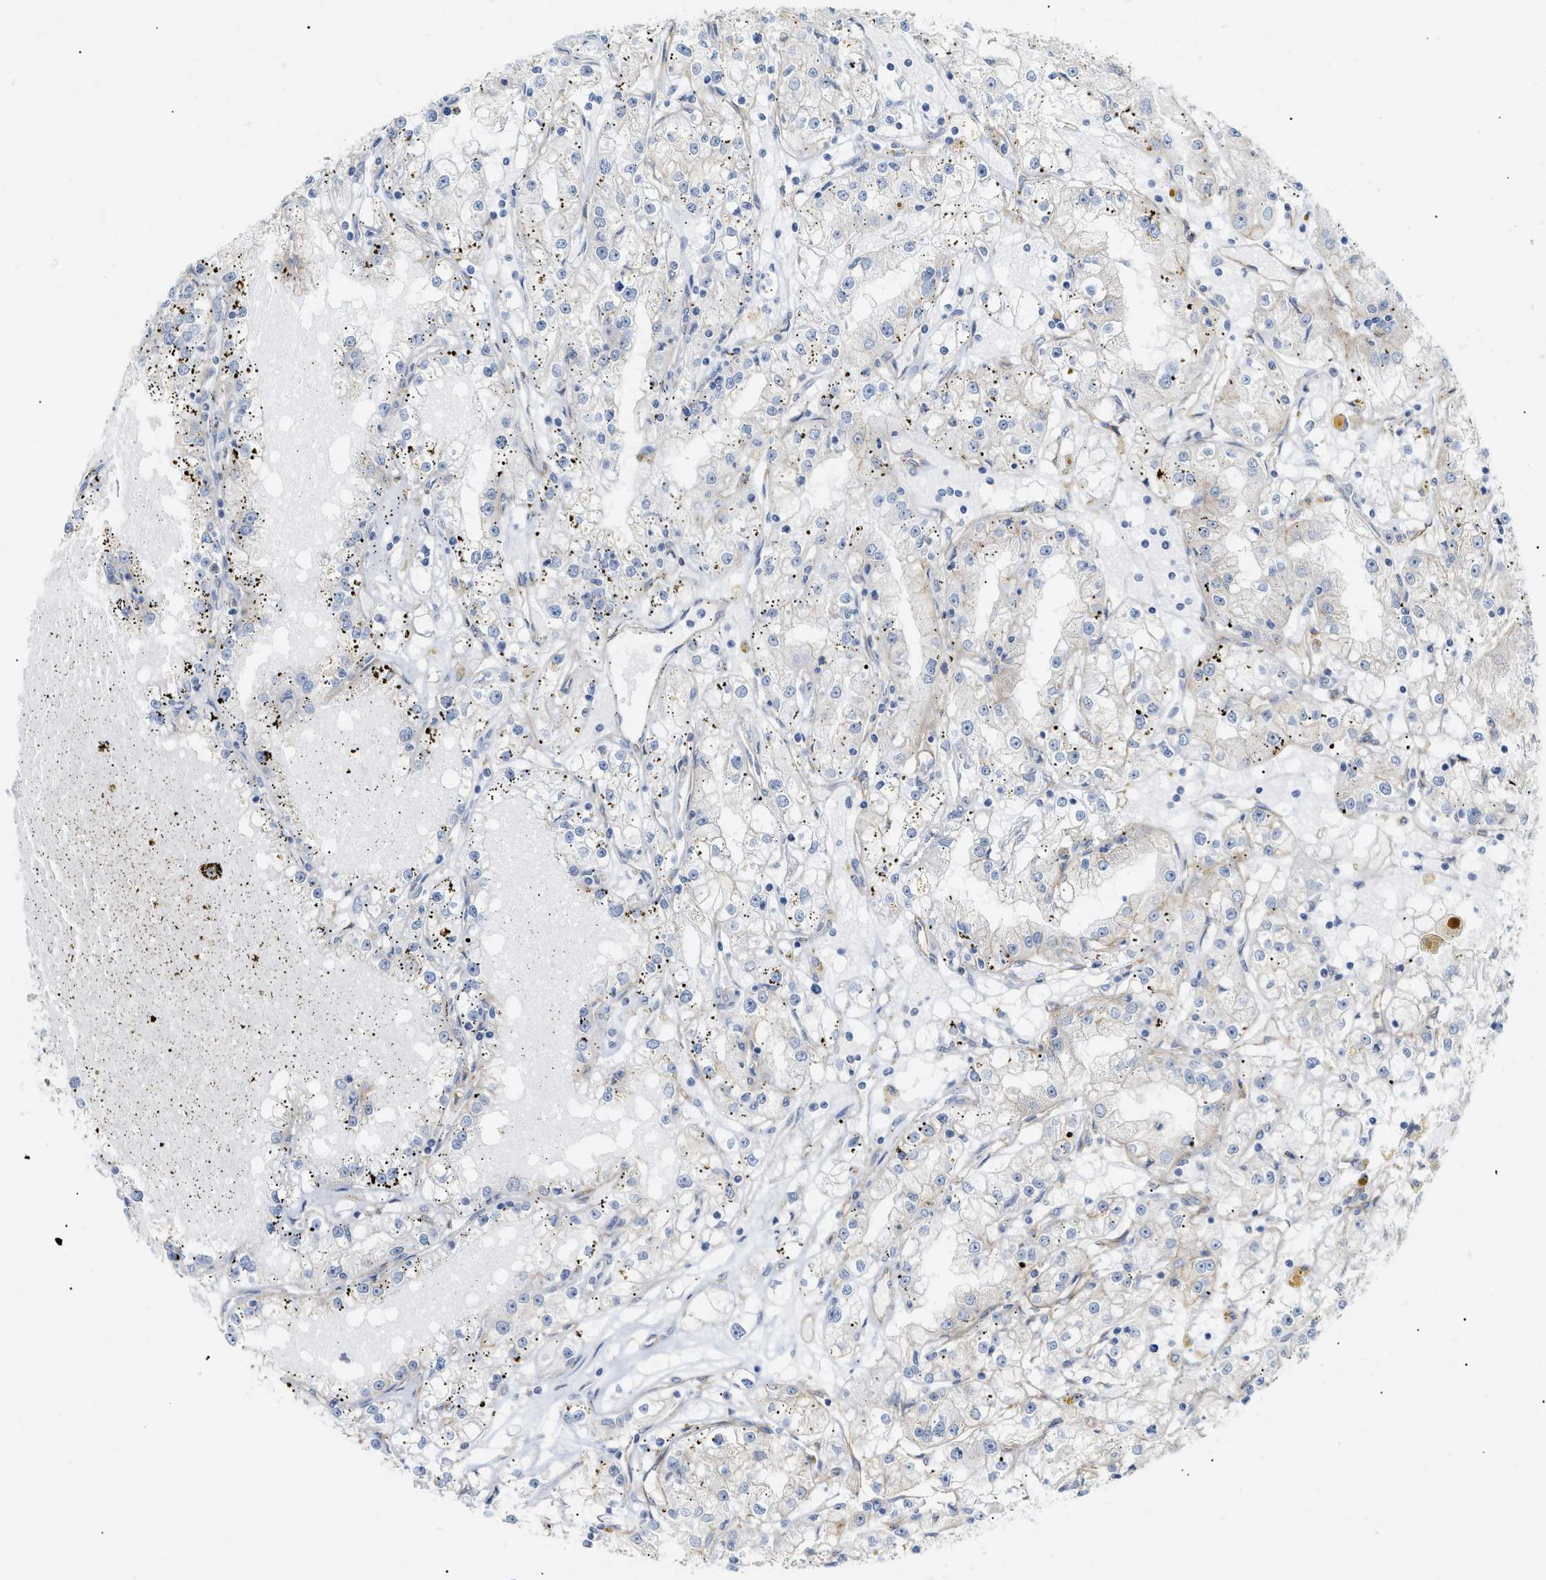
{"staining": {"intensity": "negative", "quantity": "none", "location": "none"}, "tissue": "renal cancer", "cell_type": "Tumor cells", "image_type": "cancer", "snomed": [{"axis": "morphology", "description": "Adenocarcinoma, NOS"}, {"axis": "topography", "description": "Kidney"}], "caption": "This is an immunohistochemistry (IHC) micrograph of human renal cancer (adenocarcinoma). There is no staining in tumor cells.", "gene": "ZFHX2", "patient": {"sex": "male", "age": 56}}